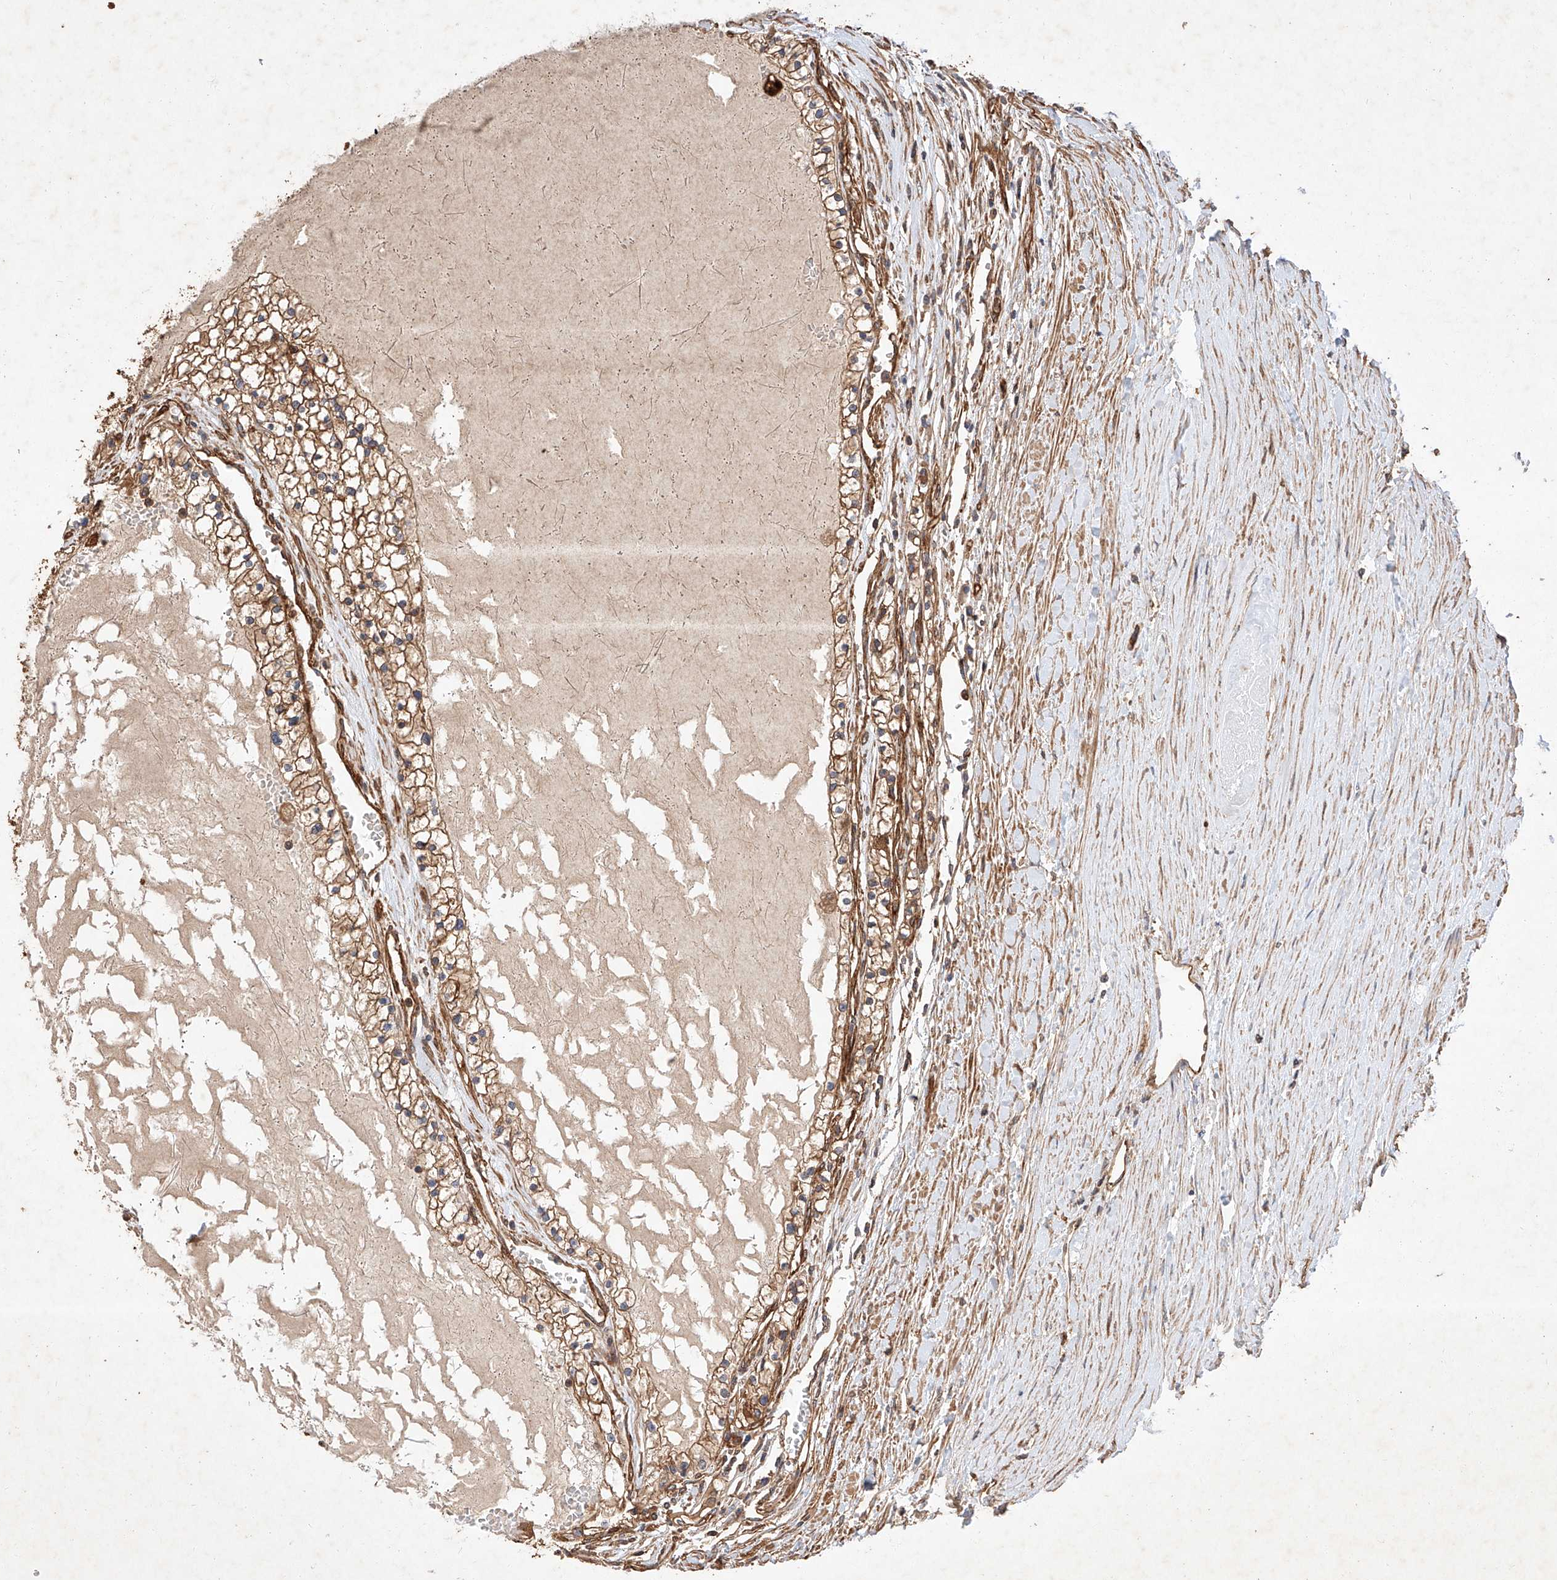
{"staining": {"intensity": "moderate", "quantity": ">75%", "location": "cytoplasmic/membranous"}, "tissue": "renal cancer", "cell_type": "Tumor cells", "image_type": "cancer", "snomed": [{"axis": "morphology", "description": "Normal tissue, NOS"}, {"axis": "morphology", "description": "Adenocarcinoma, NOS"}, {"axis": "topography", "description": "Kidney"}], "caption": "Protein expression by immunohistochemistry reveals moderate cytoplasmic/membranous expression in about >75% of tumor cells in adenocarcinoma (renal). The staining was performed using DAB to visualize the protein expression in brown, while the nuclei were stained in blue with hematoxylin (Magnification: 20x).", "gene": "GHDC", "patient": {"sex": "male", "age": 68}}